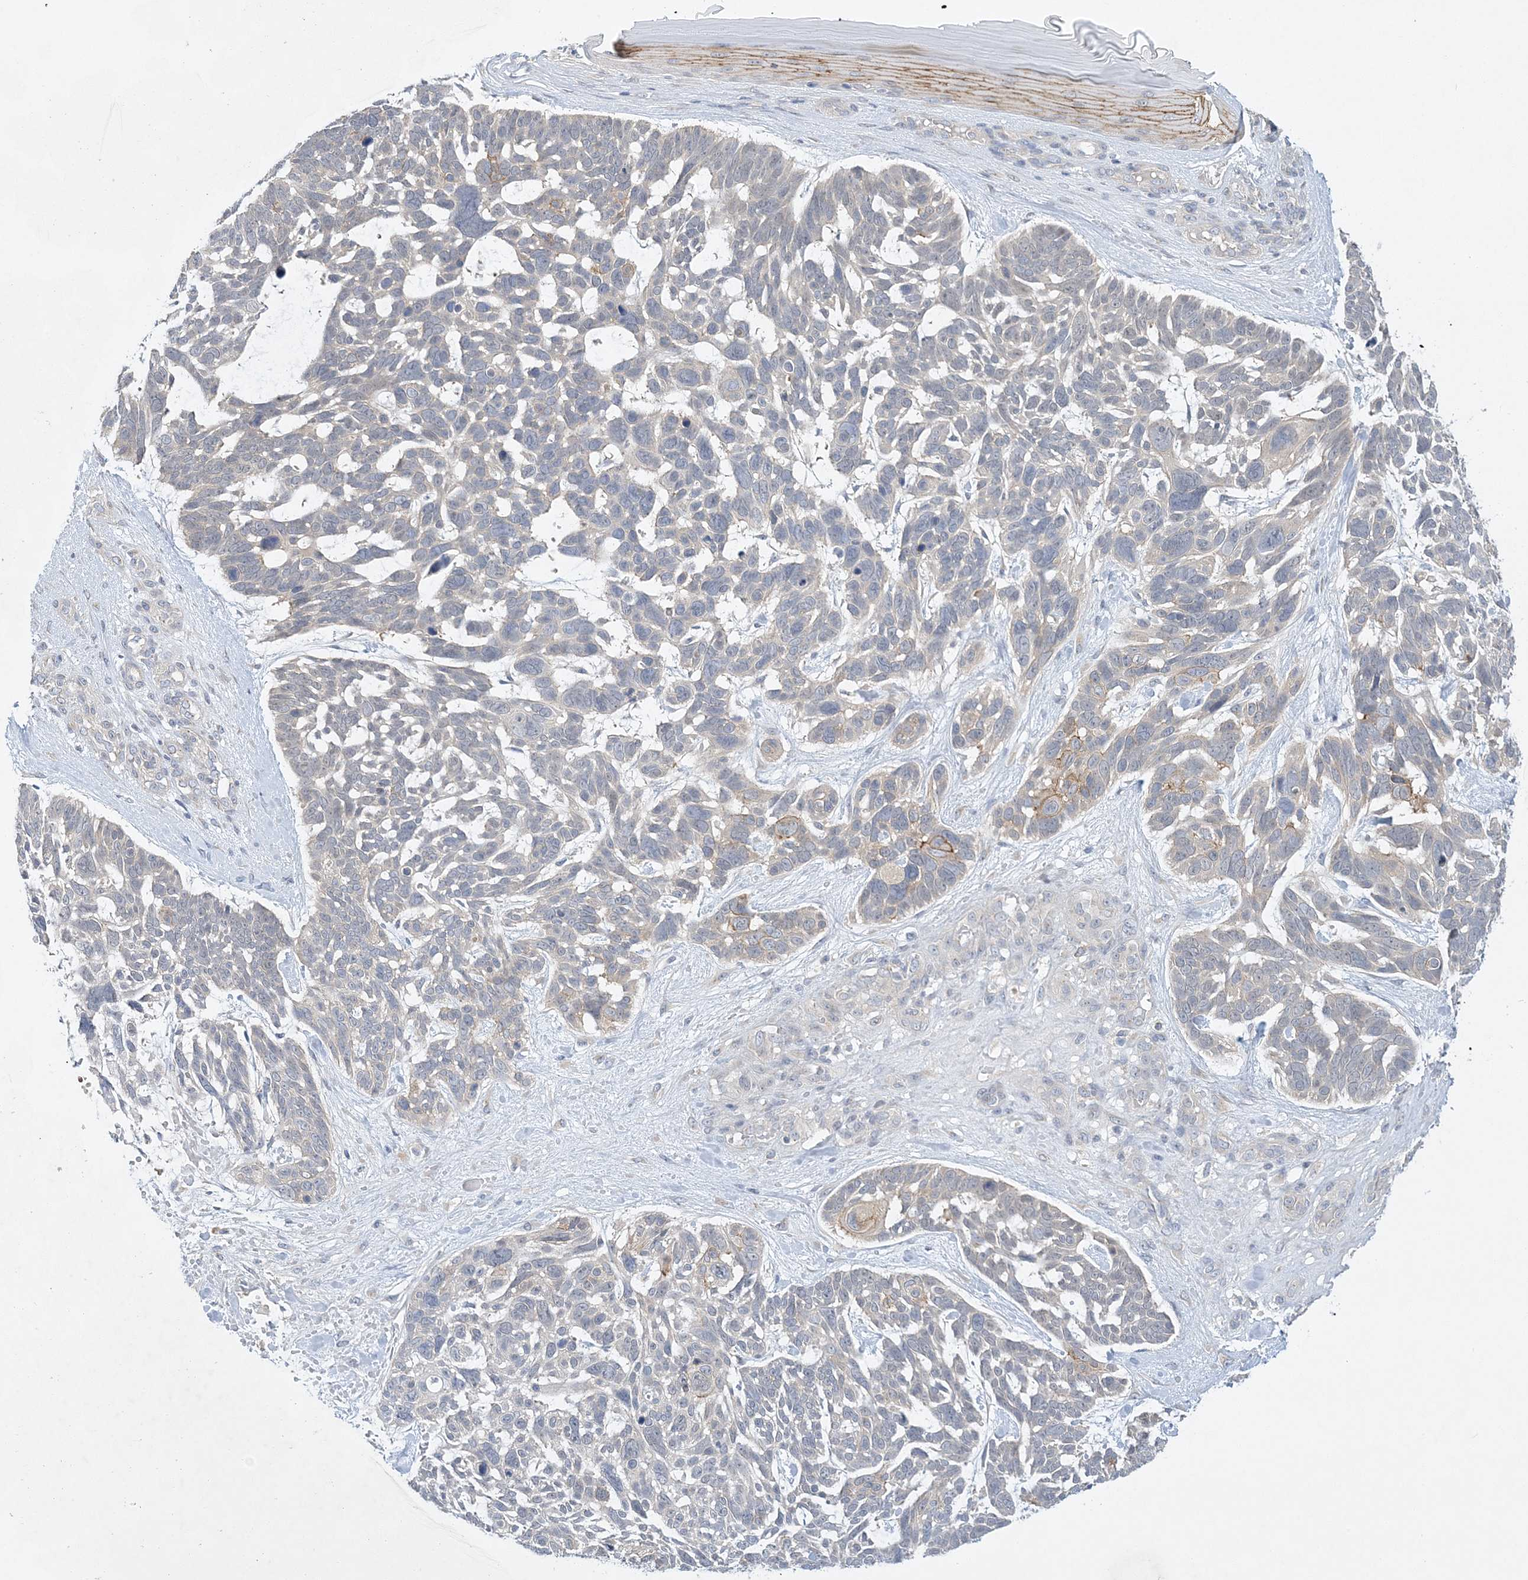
{"staining": {"intensity": "weak", "quantity": "<25%", "location": "cytoplasmic/membranous"}, "tissue": "skin cancer", "cell_type": "Tumor cells", "image_type": "cancer", "snomed": [{"axis": "morphology", "description": "Basal cell carcinoma"}, {"axis": "topography", "description": "Skin"}], "caption": "The IHC image has no significant expression in tumor cells of skin basal cell carcinoma tissue.", "gene": "ANKRD35", "patient": {"sex": "male", "age": 88}}